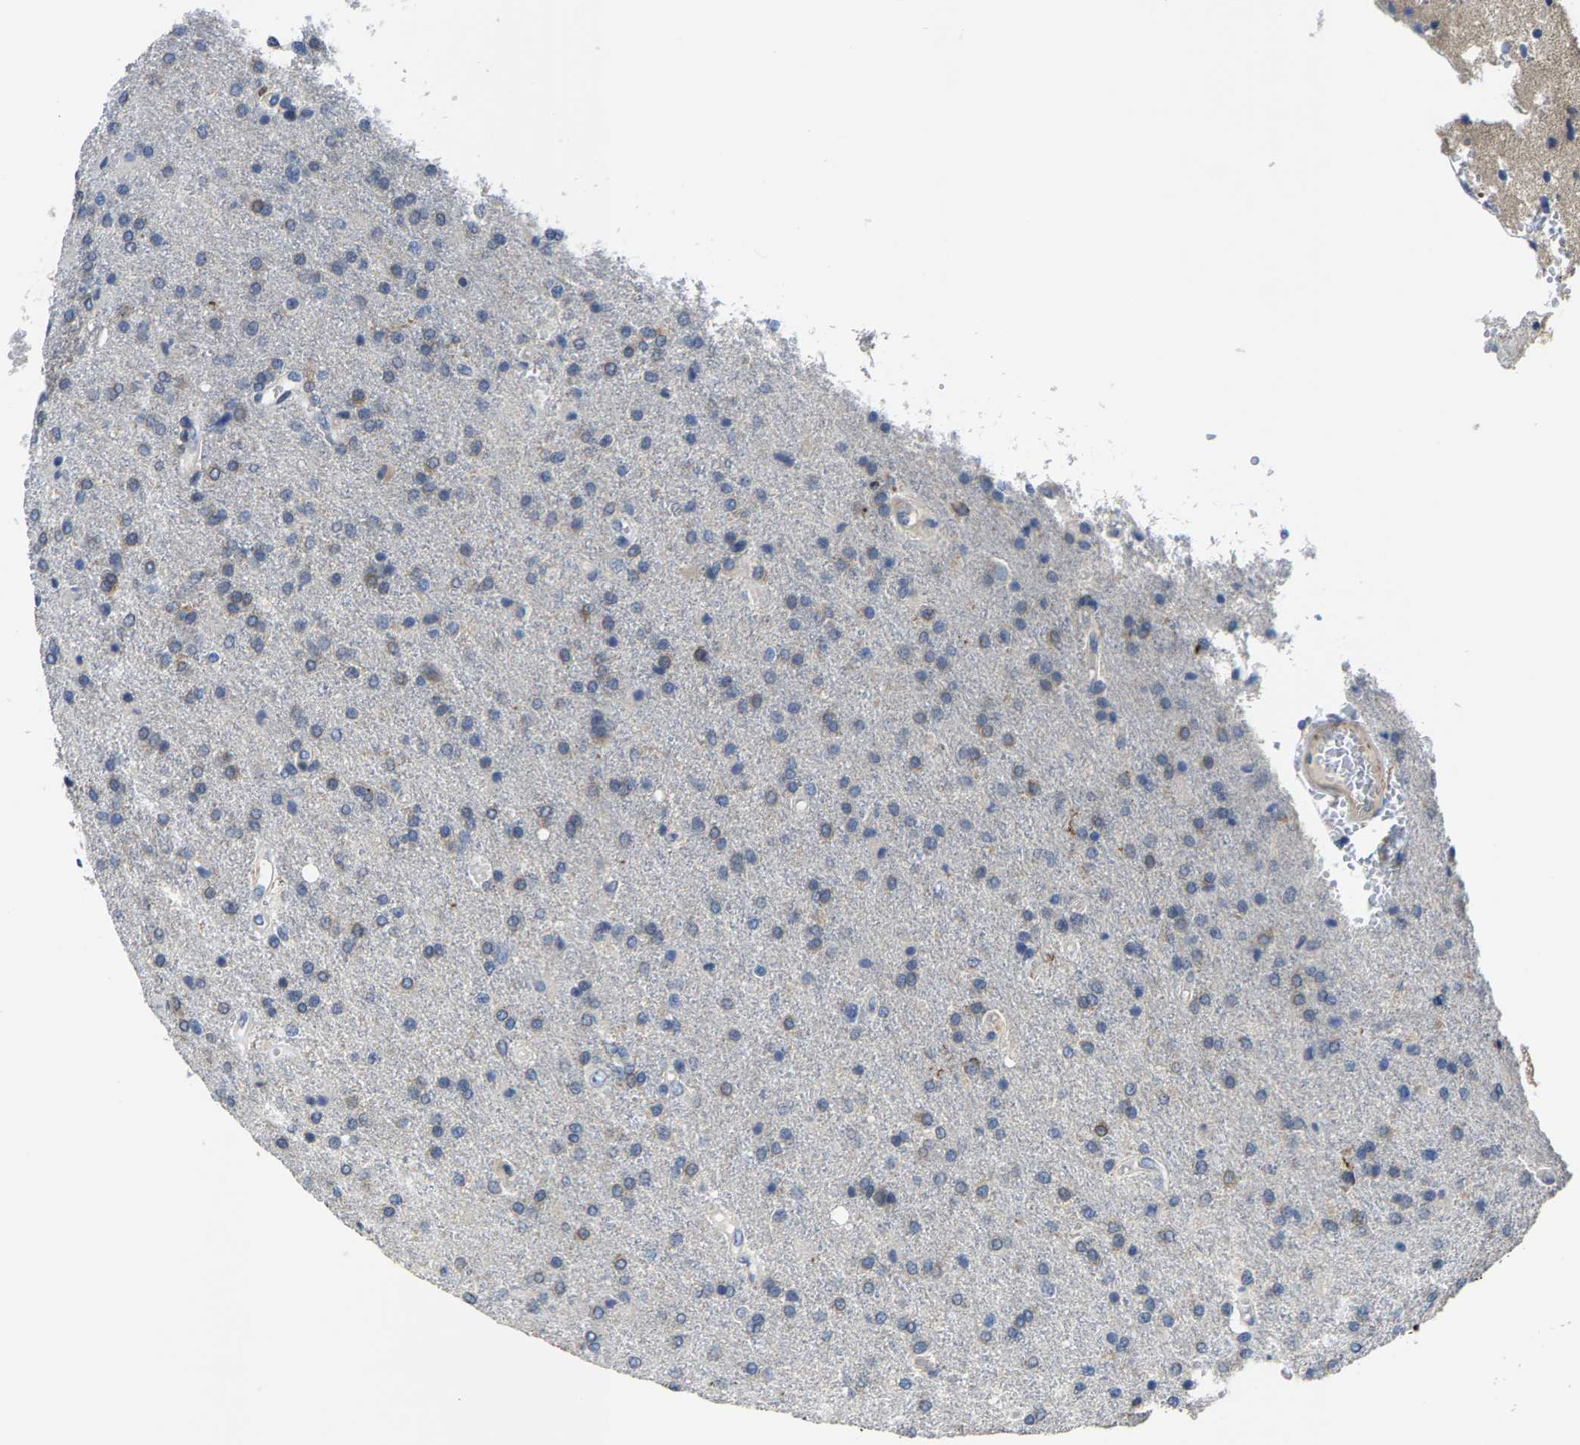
{"staining": {"intensity": "weak", "quantity": "<25%", "location": "cytoplasmic/membranous"}, "tissue": "glioma", "cell_type": "Tumor cells", "image_type": "cancer", "snomed": [{"axis": "morphology", "description": "Glioma, malignant, High grade"}, {"axis": "topography", "description": "Brain"}], "caption": "Human glioma stained for a protein using IHC displays no expression in tumor cells.", "gene": "AGBL3", "patient": {"sex": "male", "age": 72}}